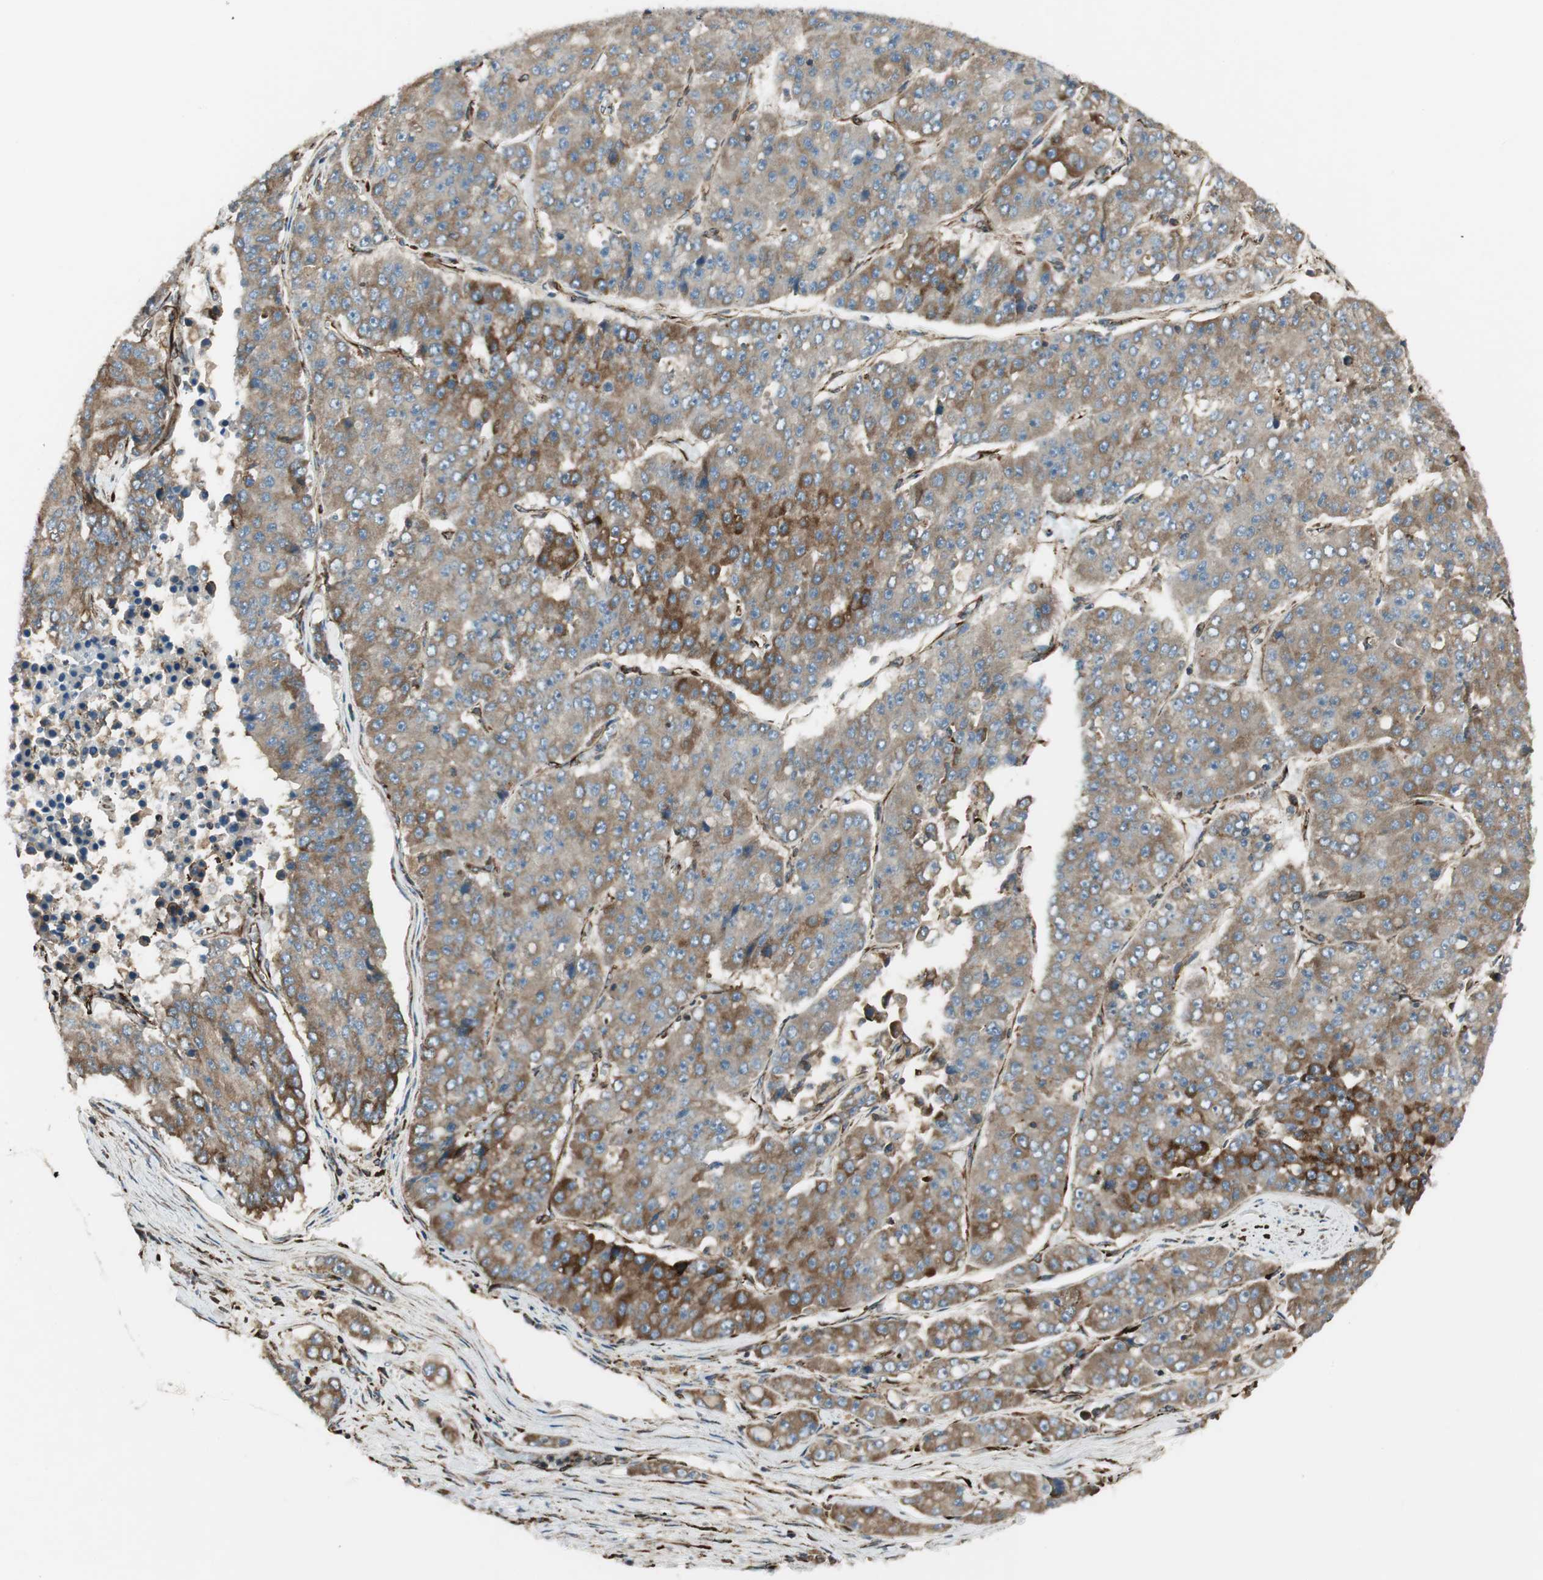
{"staining": {"intensity": "moderate", "quantity": ">75%", "location": "cytoplasmic/membranous"}, "tissue": "pancreatic cancer", "cell_type": "Tumor cells", "image_type": "cancer", "snomed": [{"axis": "morphology", "description": "Adenocarcinoma, NOS"}, {"axis": "topography", "description": "Pancreas"}], "caption": "Adenocarcinoma (pancreatic) stained with a brown dye shows moderate cytoplasmic/membranous positive positivity in approximately >75% of tumor cells.", "gene": "PRKG1", "patient": {"sex": "male", "age": 50}}